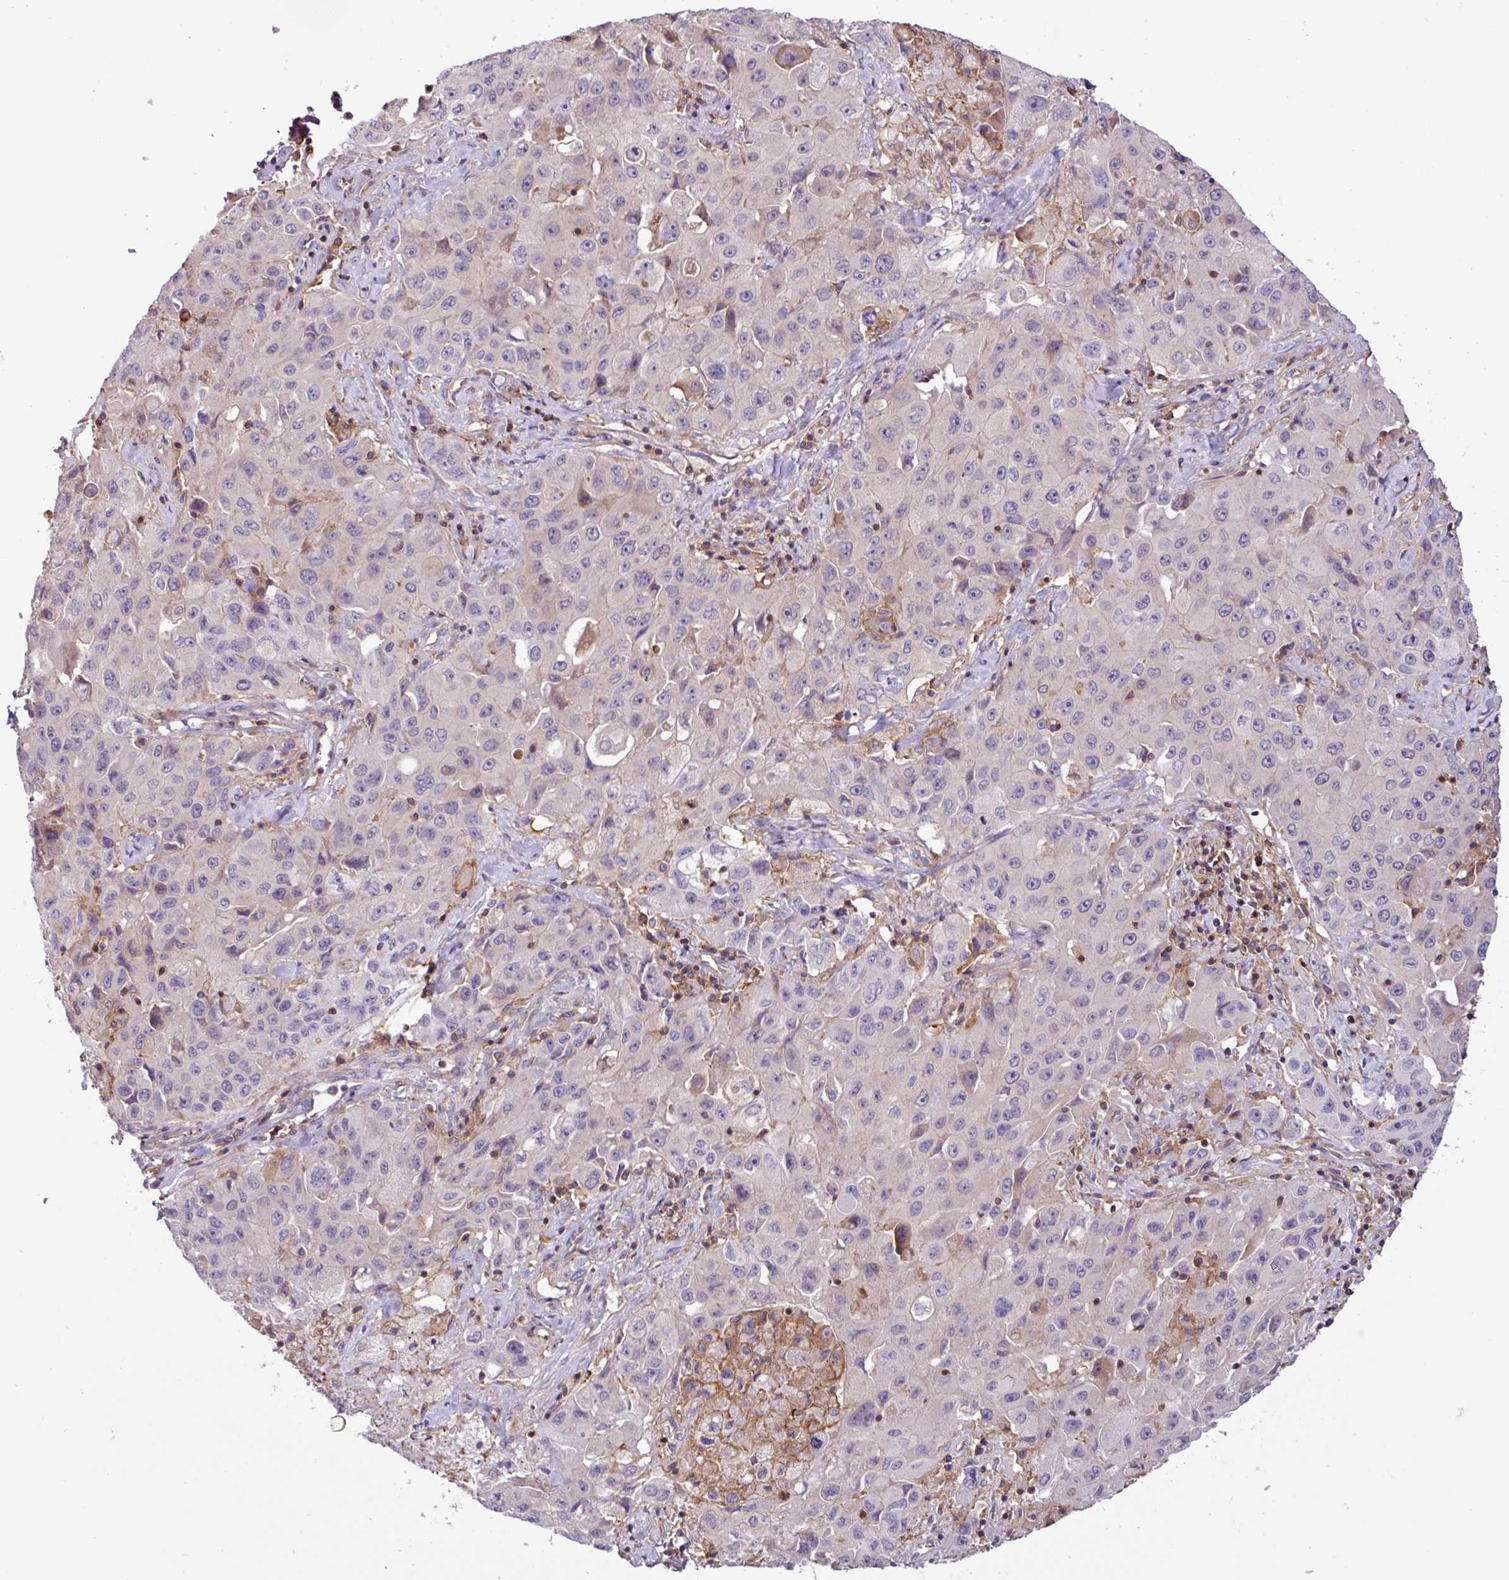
{"staining": {"intensity": "negative", "quantity": "none", "location": "none"}, "tissue": "lung cancer", "cell_type": "Tumor cells", "image_type": "cancer", "snomed": [{"axis": "morphology", "description": "Squamous cell carcinoma, NOS"}, {"axis": "topography", "description": "Lung"}], "caption": "Micrograph shows no protein positivity in tumor cells of squamous cell carcinoma (lung) tissue.", "gene": "ACTR3", "patient": {"sex": "male", "age": 63}}